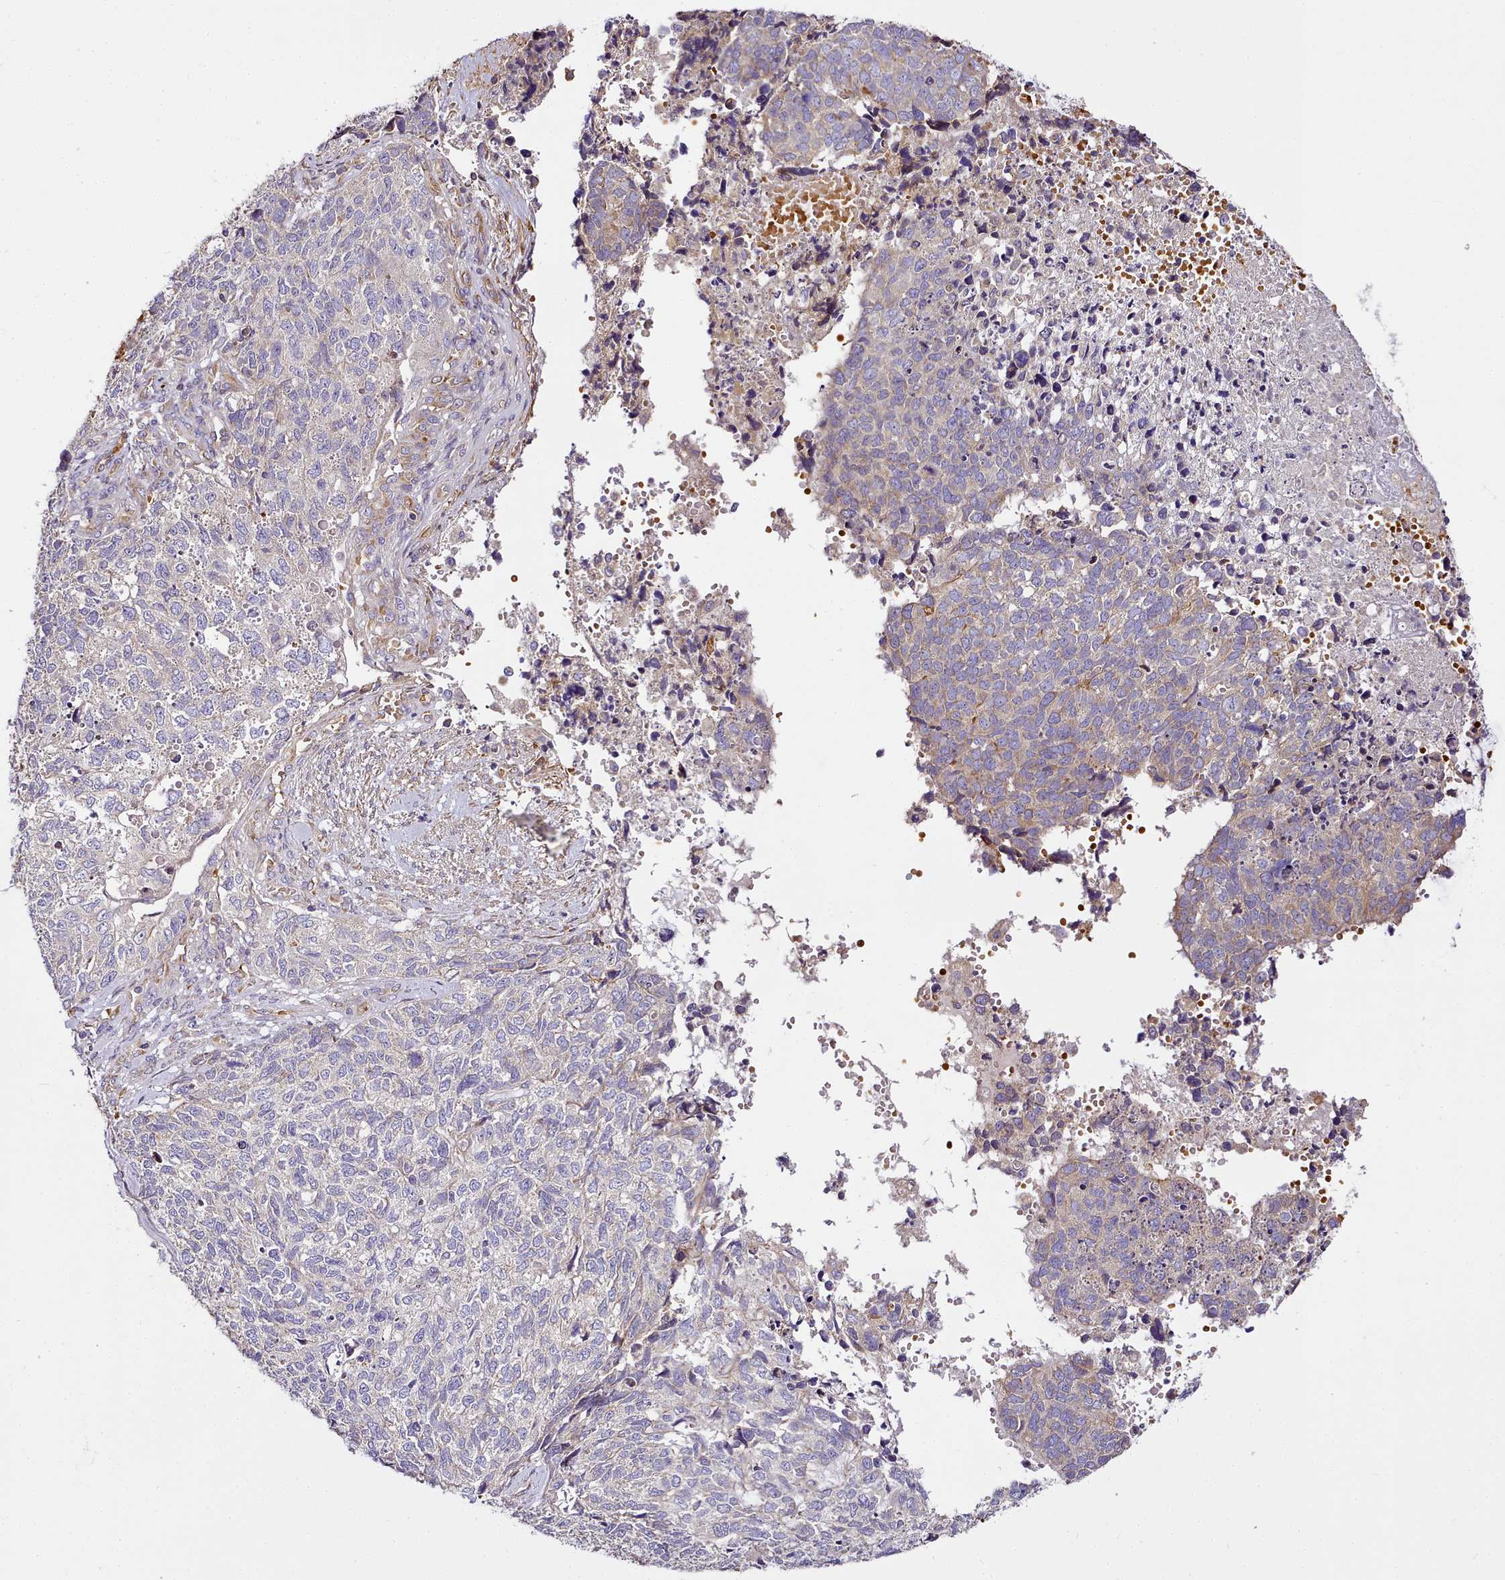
{"staining": {"intensity": "weak", "quantity": "<25%", "location": "cytoplasmic/membranous"}, "tissue": "cervical cancer", "cell_type": "Tumor cells", "image_type": "cancer", "snomed": [{"axis": "morphology", "description": "Squamous cell carcinoma, NOS"}, {"axis": "topography", "description": "Cervix"}], "caption": "Immunohistochemistry of cervical cancer displays no expression in tumor cells.", "gene": "NBPF1", "patient": {"sex": "female", "age": 63}}